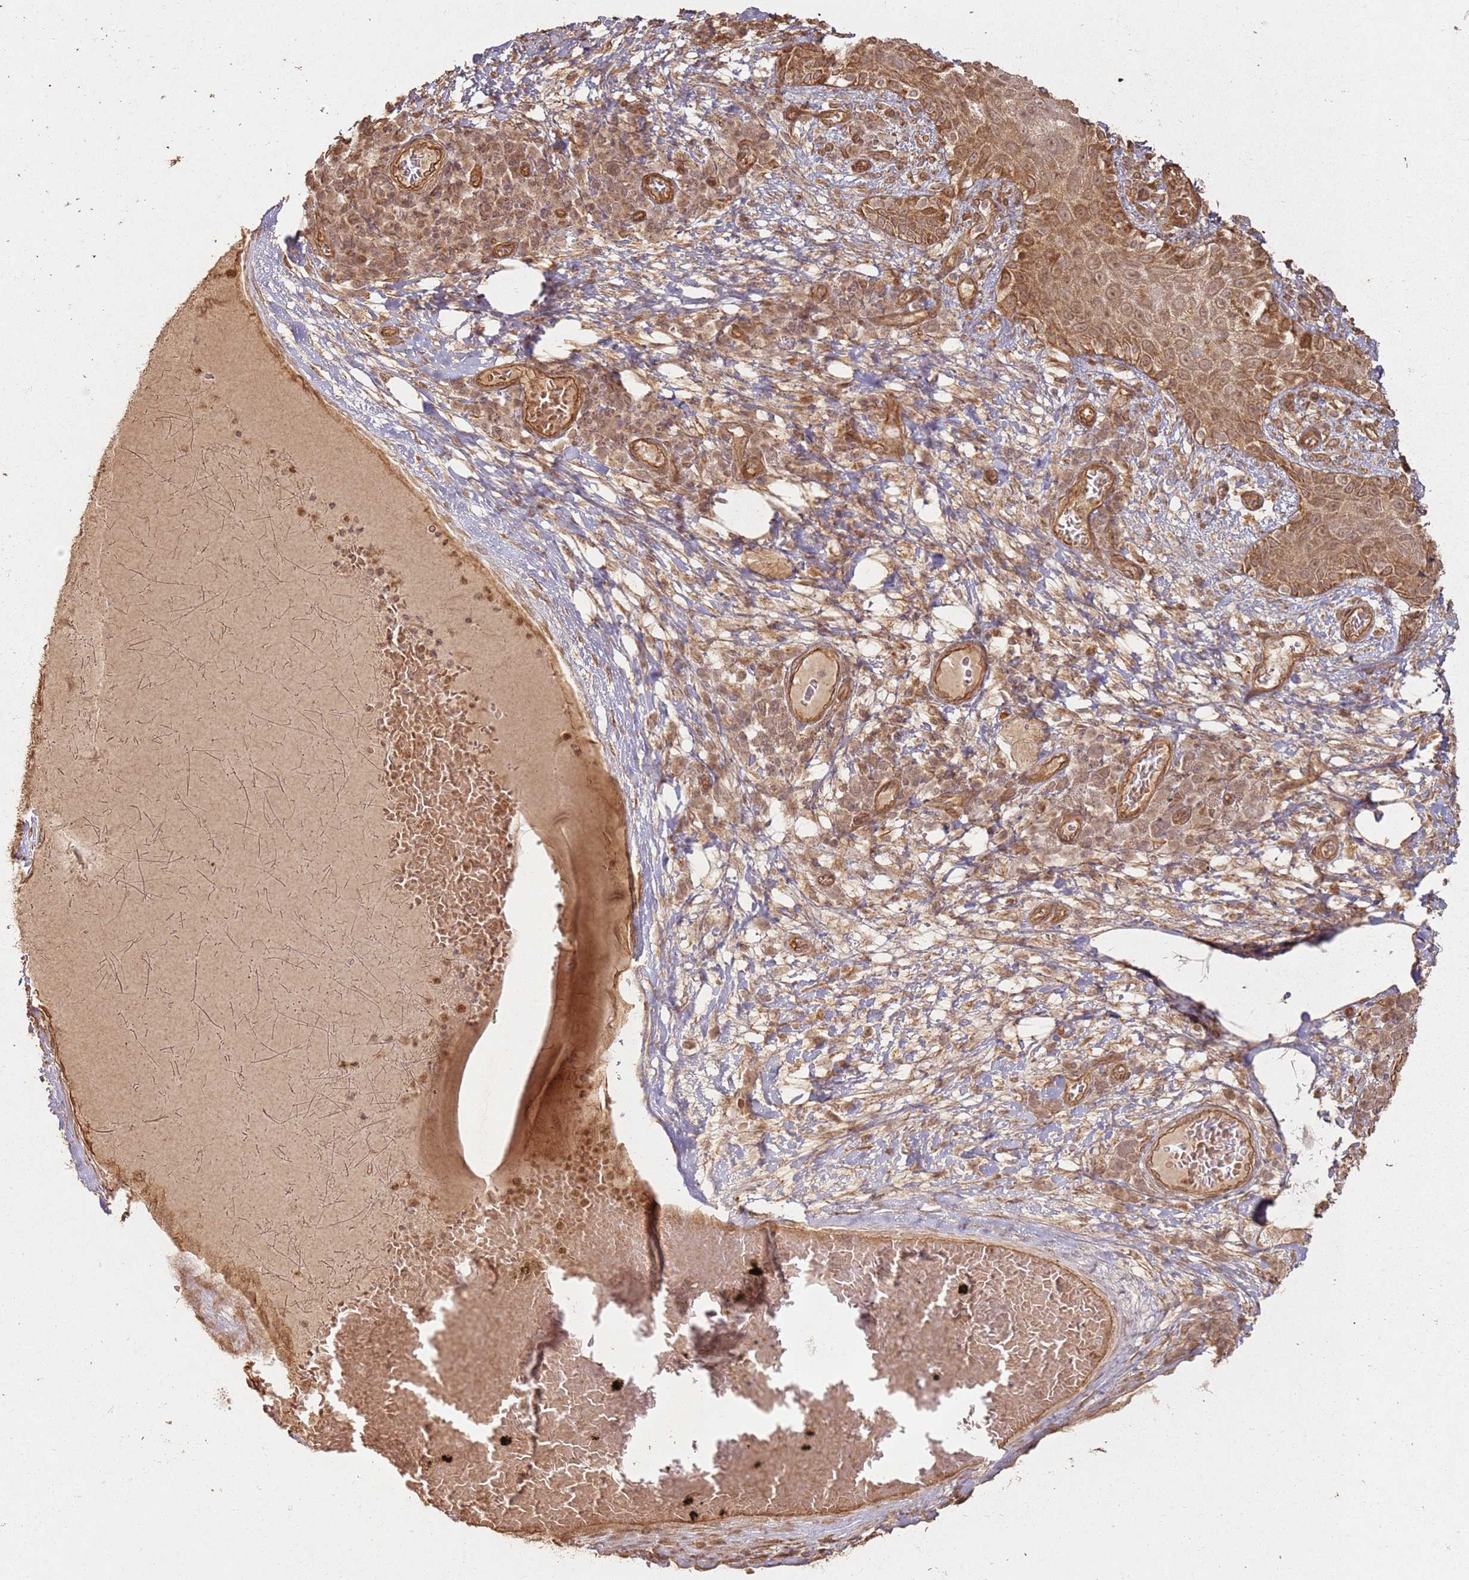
{"staining": {"intensity": "moderate", "quantity": ">75%", "location": "cytoplasmic/membranous"}, "tissue": "melanoma", "cell_type": "Tumor cells", "image_type": "cancer", "snomed": [{"axis": "morphology", "description": "Malignant melanoma, NOS"}, {"axis": "topography", "description": "Skin"}], "caption": "This histopathology image shows immunohistochemistry staining of malignant melanoma, with medium moderate cytoplasmic/membranous positivity in approximately >75% of tumor cells.", "gene": "ZNF776", "patient": {"sex": "male", "age": 53}}